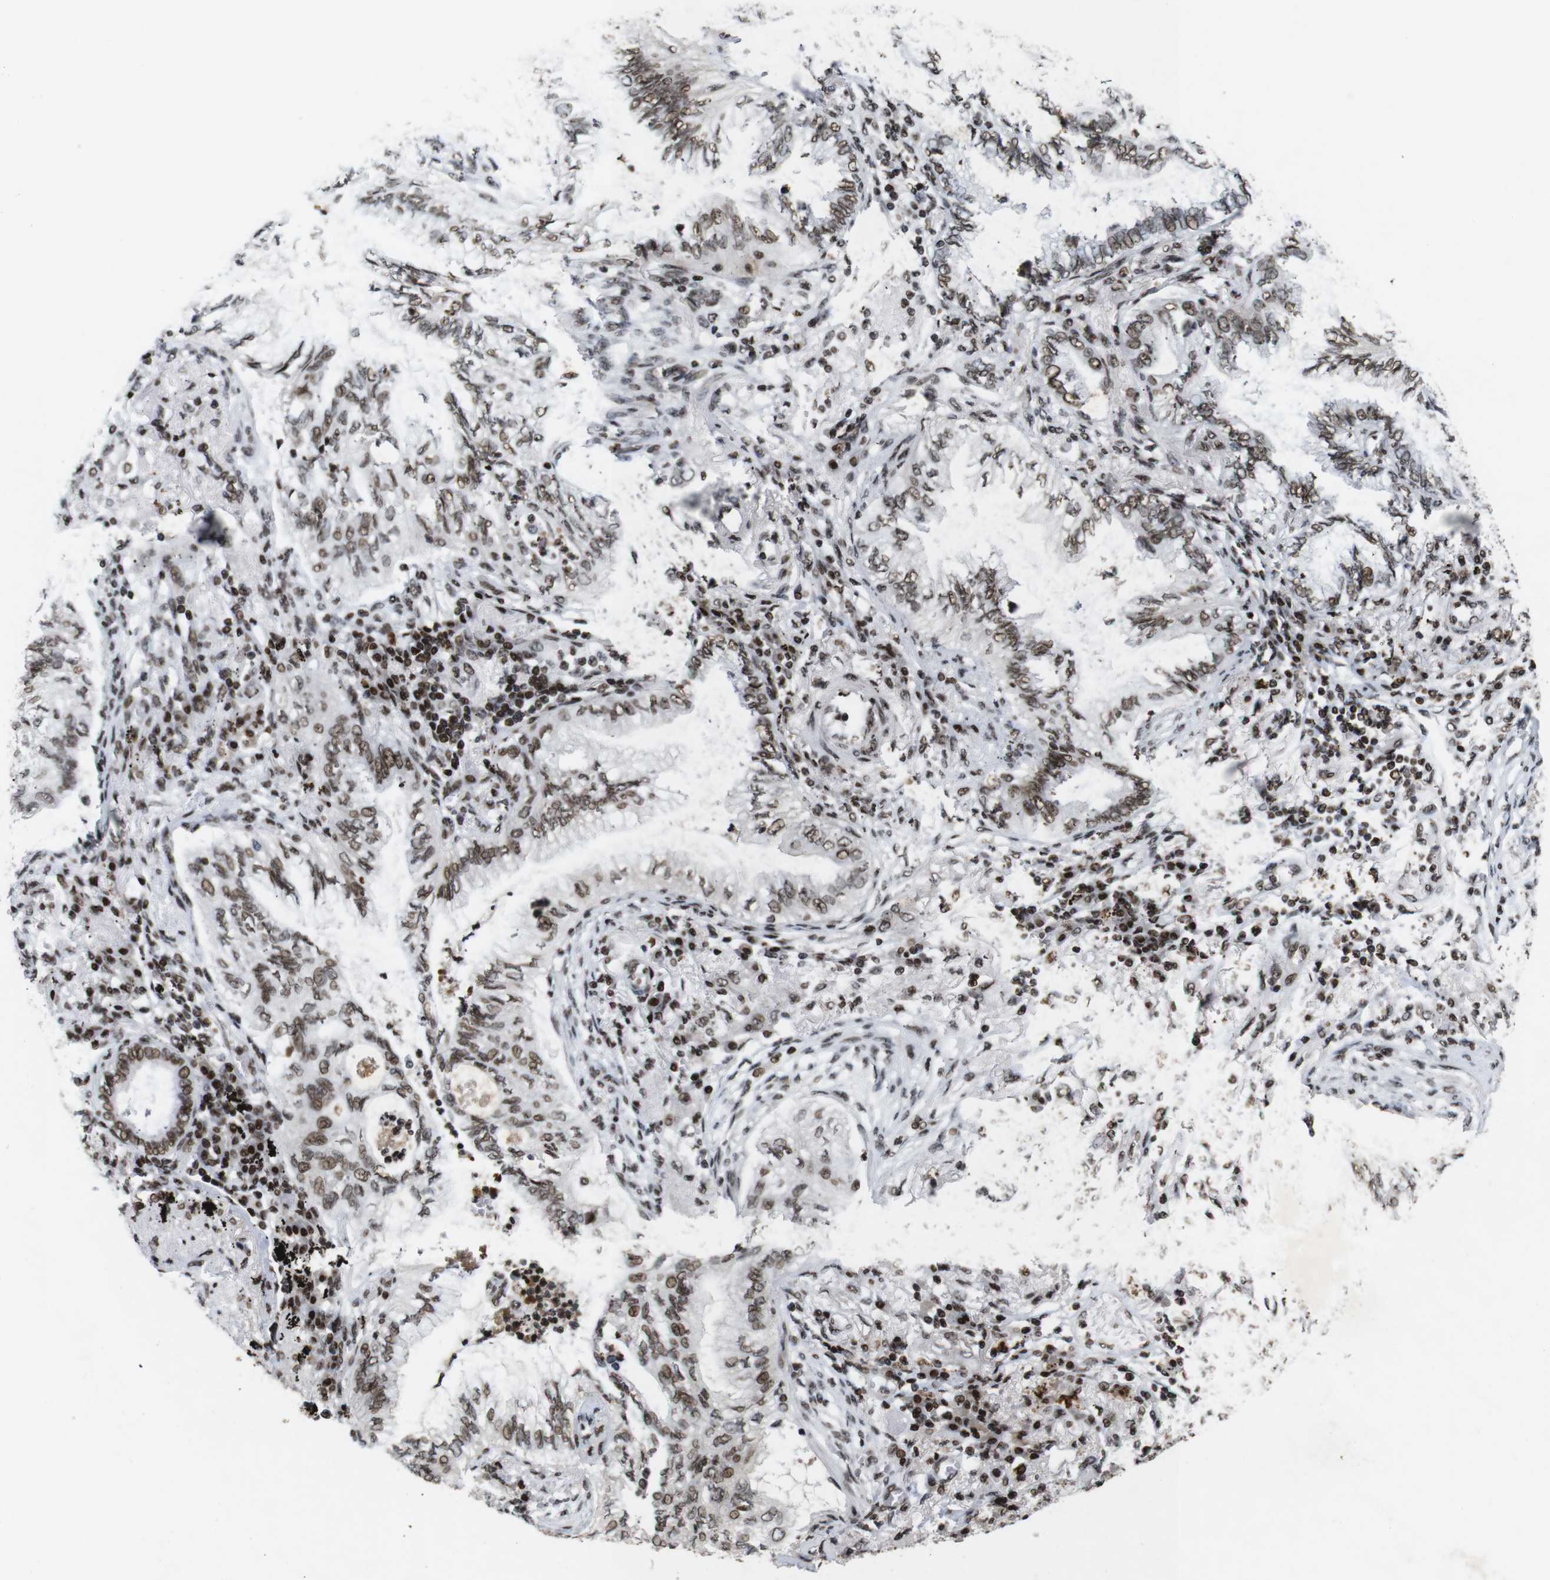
{"staining": {"intensity": "moderate", "quantity": ">75%", "location": "nuclear"}, "tissue": "lung cancer", "cell_type": "Tumor cells", "image_type": "cancer", "snomed": [{"axis": "morphology", "description": "Normal tissue, NOS"}, {"axis": "morphology", "description": "Adenocarcinoma, NOS"}, {"axis": "topography", "description": "Bronchus"}, {"axis": "topography", "description": "Lung"}], "caption": "Protein expression analysis of human lung adenocarcinoma reveals moderate nuclear positivity in approximately >75% of tumor cells.", "gene": "MAGEH1", "patient": {"sex": "female", "age": 70}}